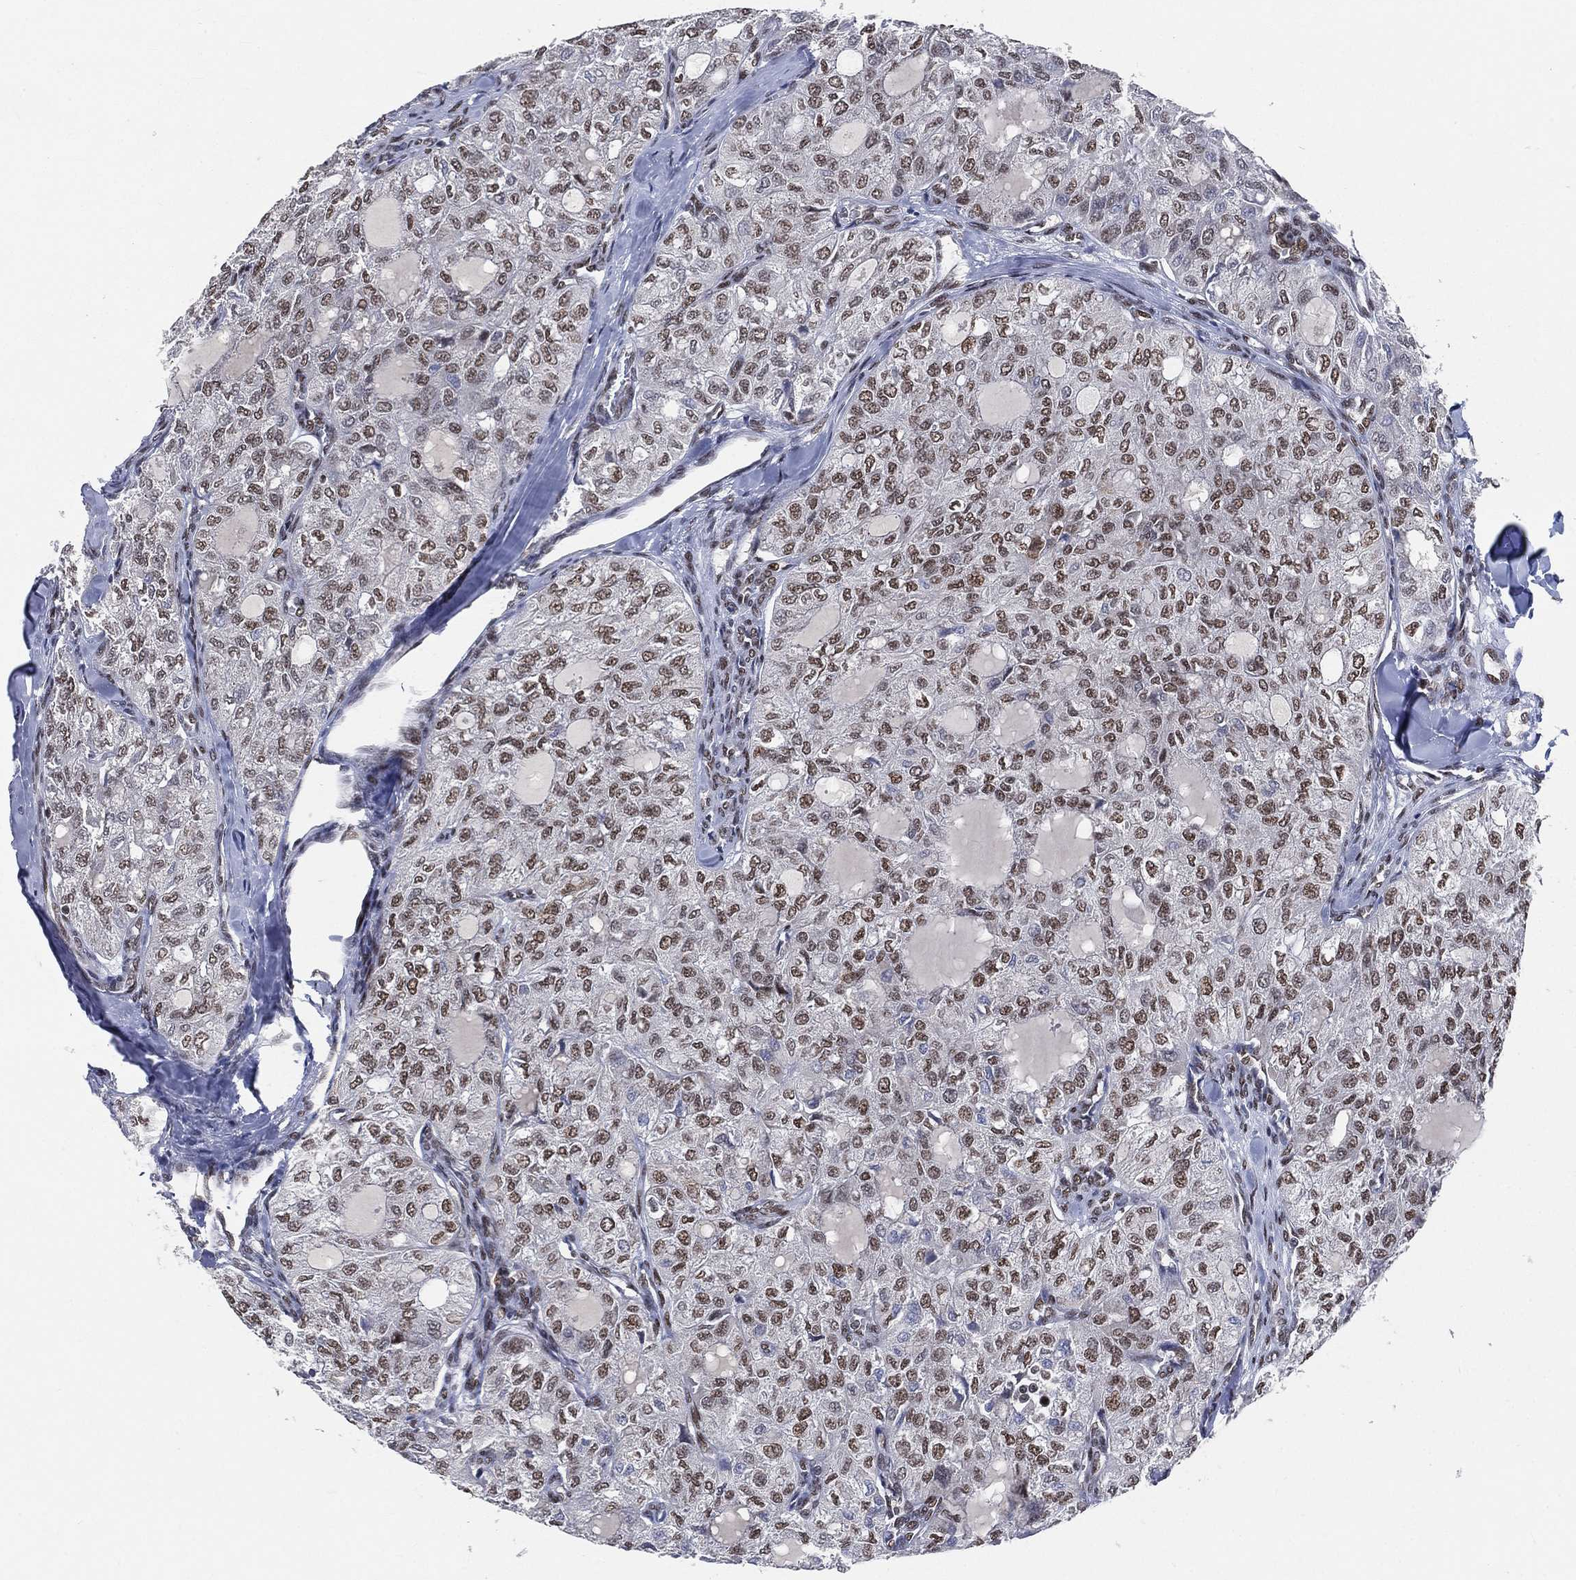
{"staining": {"intensity": "moderate", "quantity": ">75%", "location": "nuclear"}, "tissue": "thyroid cancer", "cell_type": "Tumor cells", "image_type": "cancer", "snomed": [{"axis": "morphology", "description": "Follicular adenoma carcinoma, NOS"}, {"axis": "topography", "description": "Thyroid gland"}], "caption": "Immunohistochemistry (IHC) histopathology image of neoplastic tissue: thyroid follicular adenoma carcinoma stained using IHC reveals medium levels of moderate protein expression localized specifically in the nuclear of tumor cells, appearing as a nuclear brown color.", "gene": "YLPM1", "patient": {"sex": "male", "age": 75}}